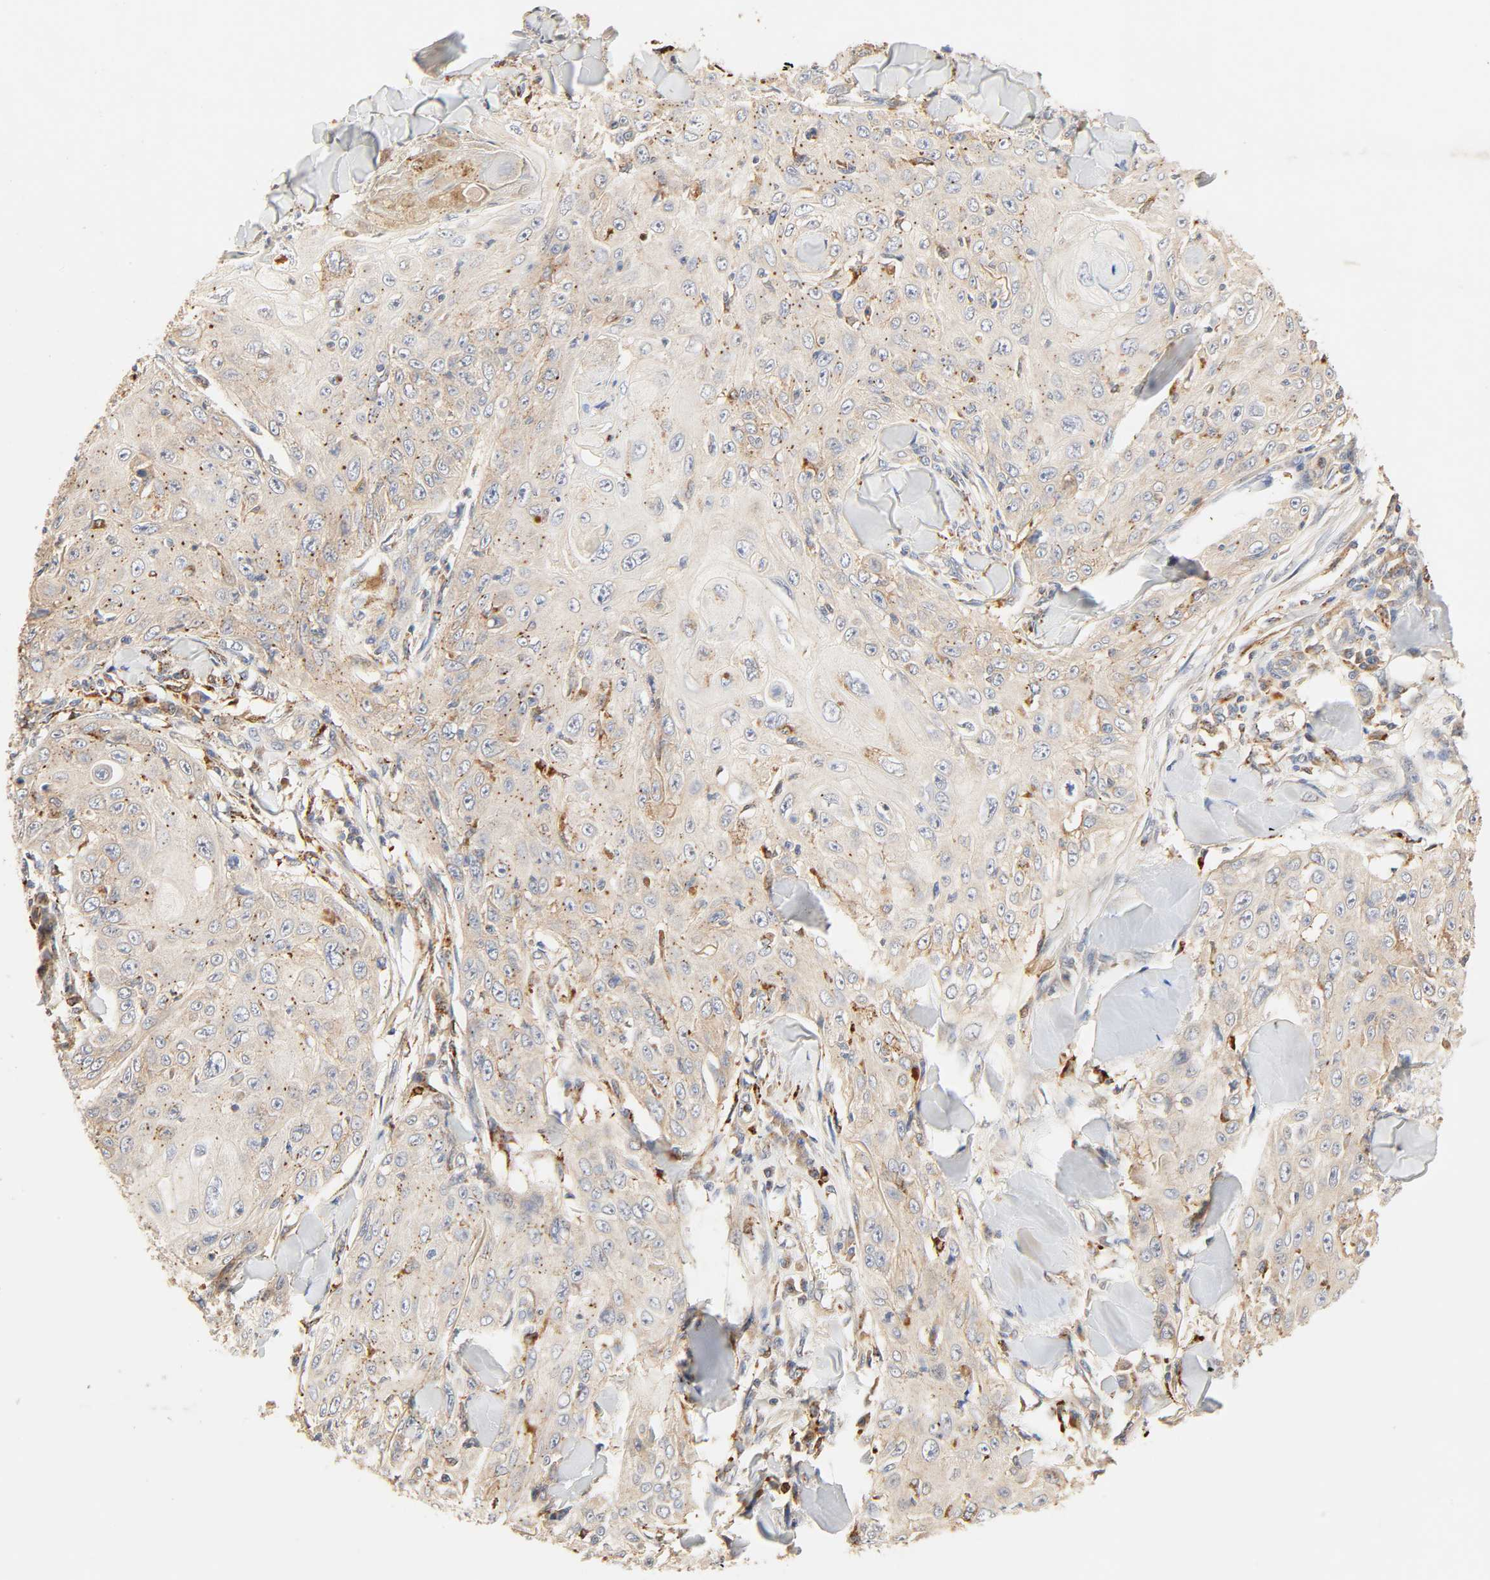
{"staining": {"intensity": "weak", "quantity": ">75%", "location": "cytoplasmic/membranous"}, "tissue": "skin cancer", "cell_type": "Tumor cells", "image_type": "cancer", "snomed": [{"axis": "morphology", "description": "Squamous cell carcinoma, NOS"}, {"axis": "topography", "description": "Skin"}], "caption": "Protein expression analysis of human skin cancer (squamous cell carcinoma) reveals weak cytoplasmic/membranous staining in approximately >75% of tumor cells. The staining was performed using DAB (3,3'-diaminobenzidine) to visualize the protein expression in brown, while the nuclei were stained in blue with hematoxylin (Magnification: 20x).", "gene": "MAPK6", "patient": {"sex": "male", "age": 86}}